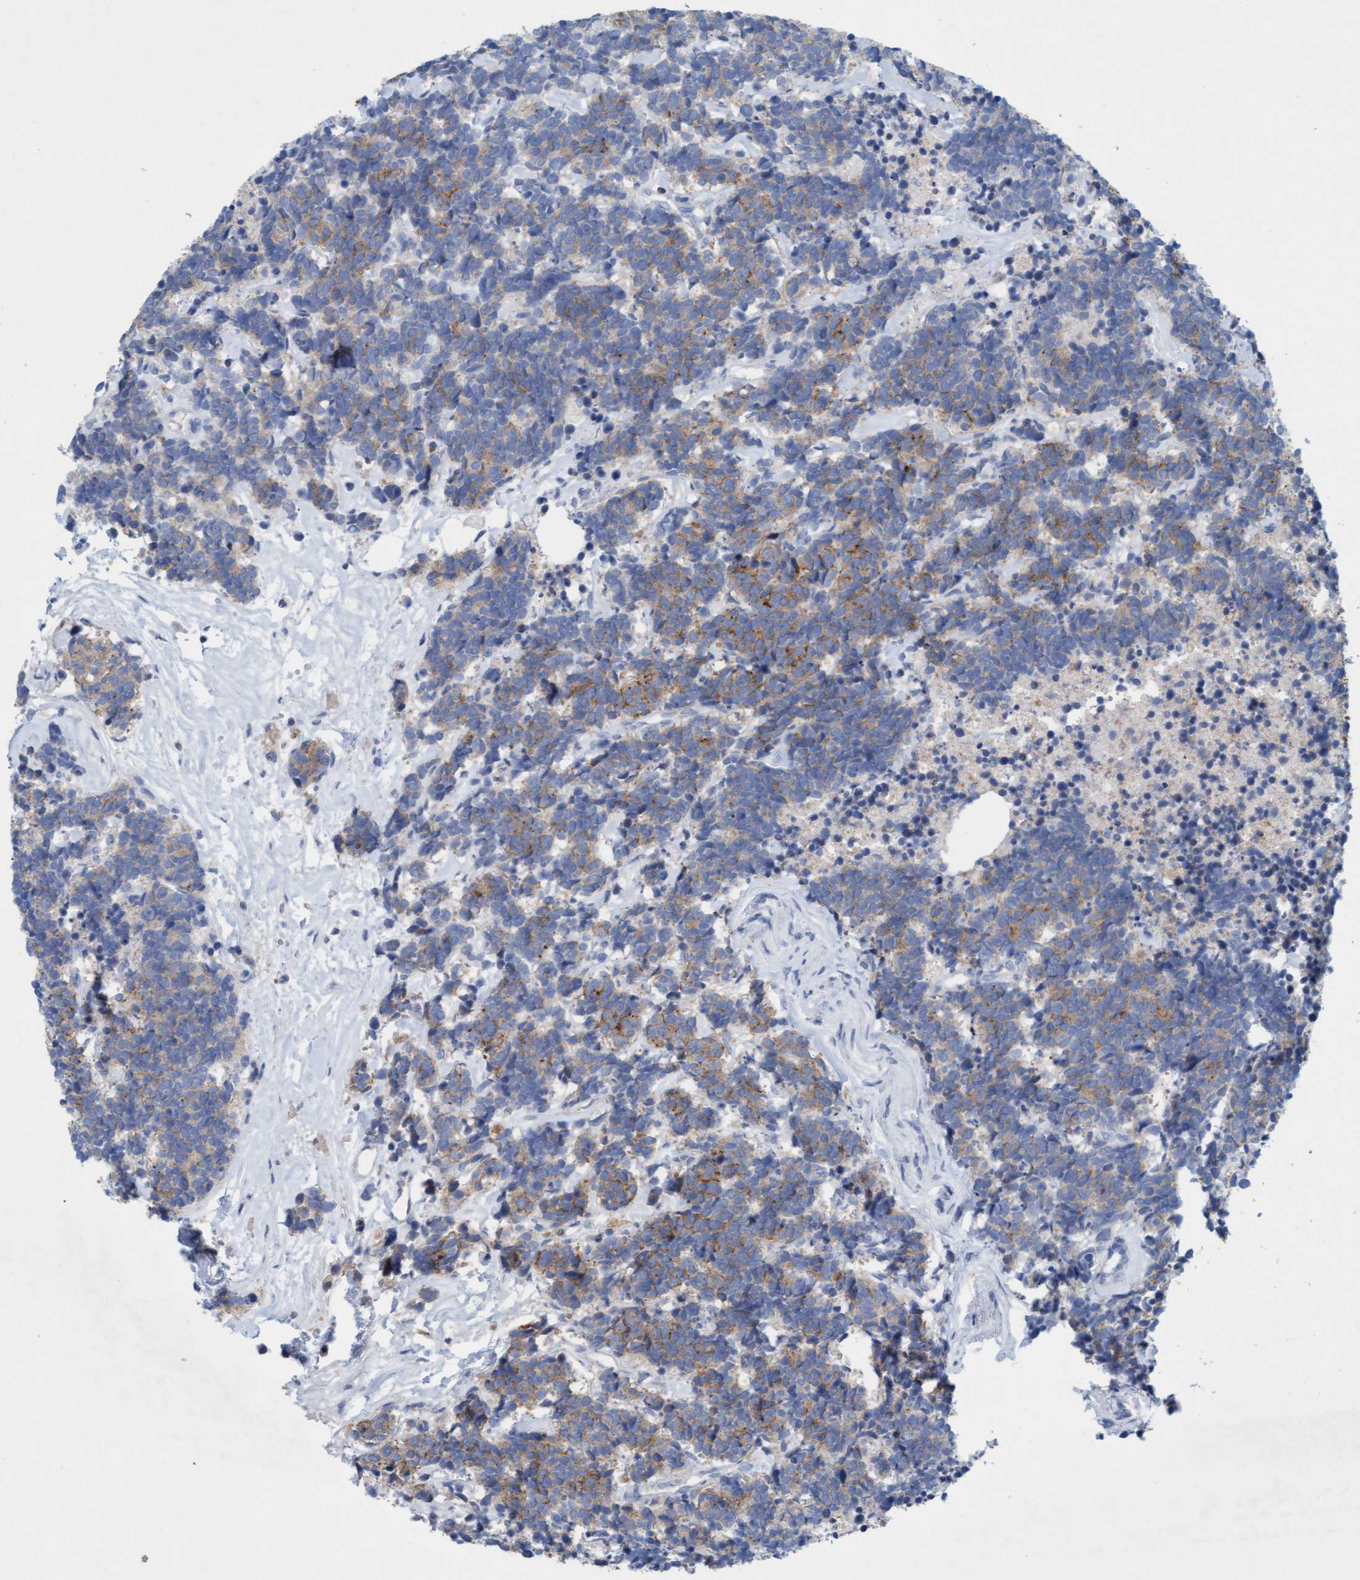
{"staining": {"intensity": "weak", "quantity": ">75%", "location": "cytoplasmic/membranous"}, "tissue": "carcinoid", "cell_type": "Tumor cells", "image_type": "cancer", "snomed": [{"axis": "morphology", "description": "Carcinoma, NOS"}, {"axis": "morphology", "description": "Carcinoid, malignant, NOS"}, {"axis": "topography", "description": "Urinary bladder"}], "caption": "Weak cytoplasmic/membranous protein positivity is identified in about >75% of tumor cells in carcinoid (malignant).", "gene": "SIGIRR", "patient": {"sex": "male", "age": 57}}